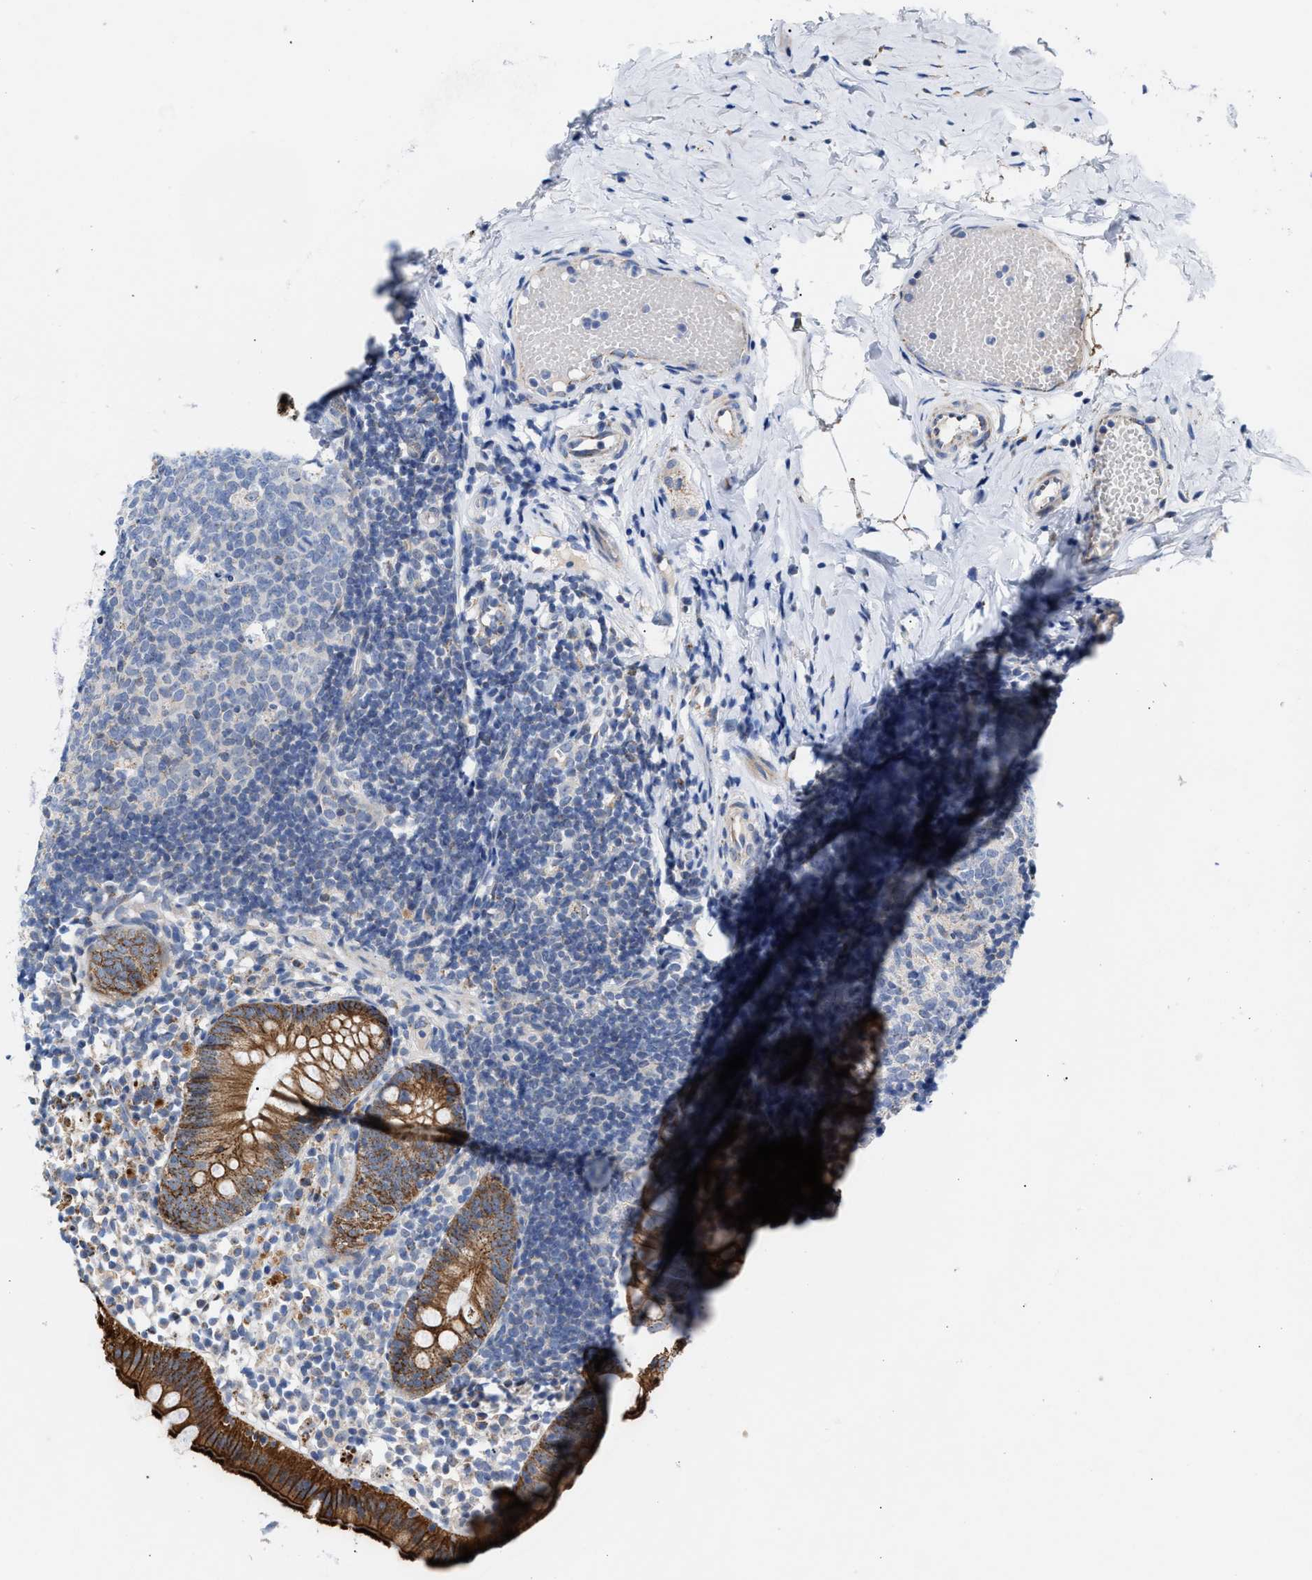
{"staining": {"intensity": "strong", "quantity": ">75%", "location": "cytoplasmic/membranous"}, "tissue": "appendix", "cell_type": "Glandular cells", "image_type": "normal", "snomed": [{"axis": "morphology", "description": "Normal tissue, NOS"}, {"axis": "topography", "description": "Appendix"}], "caption": "Appendix stained with immunohistochemistry displays strong cytoplasmic/membranous staining in approximately >75% of glandular cells. The staining is performed using DAB brown chromogen to label protein expression. The nuclei are counter-stained blue using hematoxylin.", "gene": "JAG1", "patient": {"sex": "female", "age": 20}}